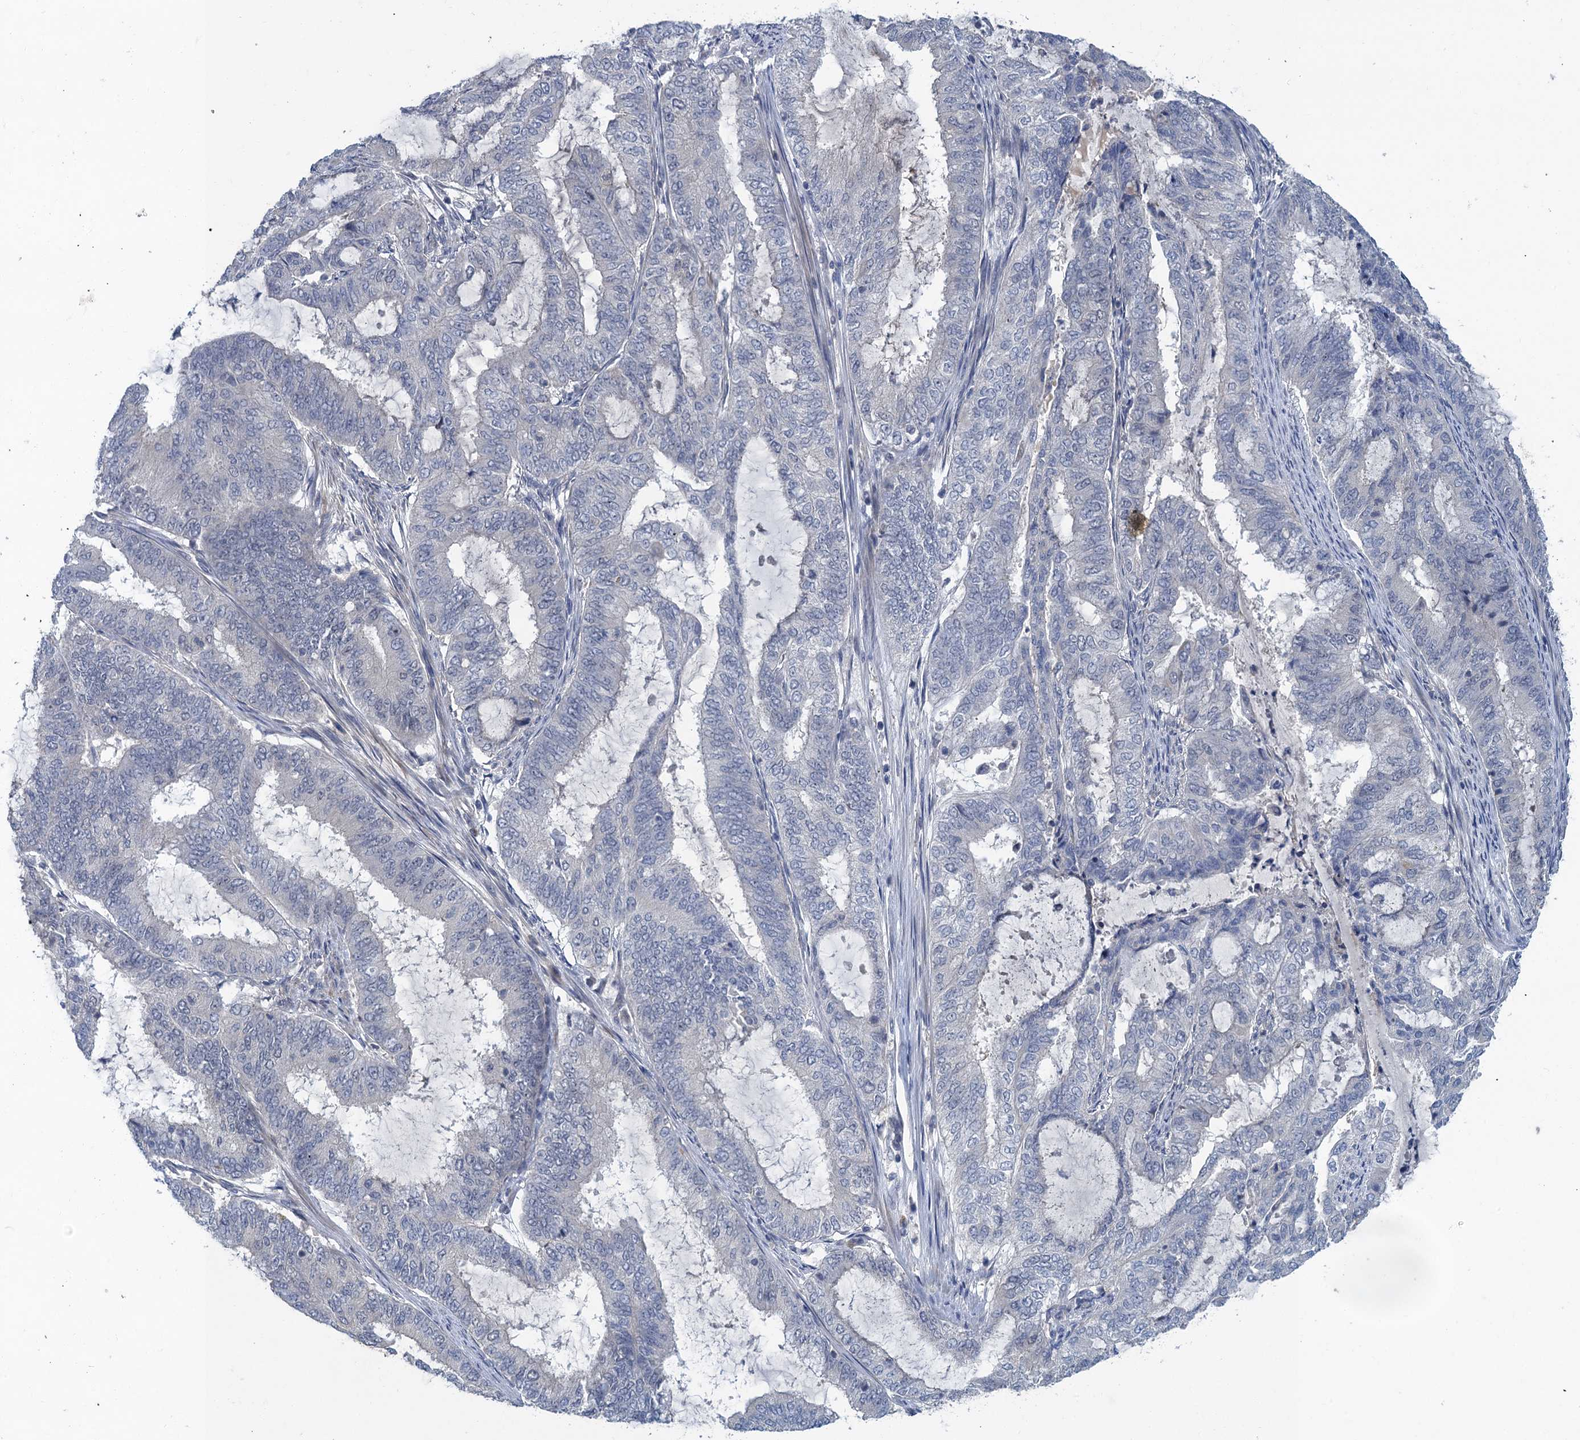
{"staining": {"intensity": "negative", "quantity": "none", "location": "none"}, "tissue": "endometrial cancer", "cell_type": "Tumor cells", "image_type": "cancer", "snomed": [{"axis": "morphology", "description": "Adenocarcinoma, NOS"}, {"axis": "topography", "description": "Endometrium"}], "caption": "This is an IHC histopathology image of endometrial adenocarcinoma. There is no expression in tumor cells.", "gene": "MRFAP1", "patient": {"sex": "female", "age": 51}}